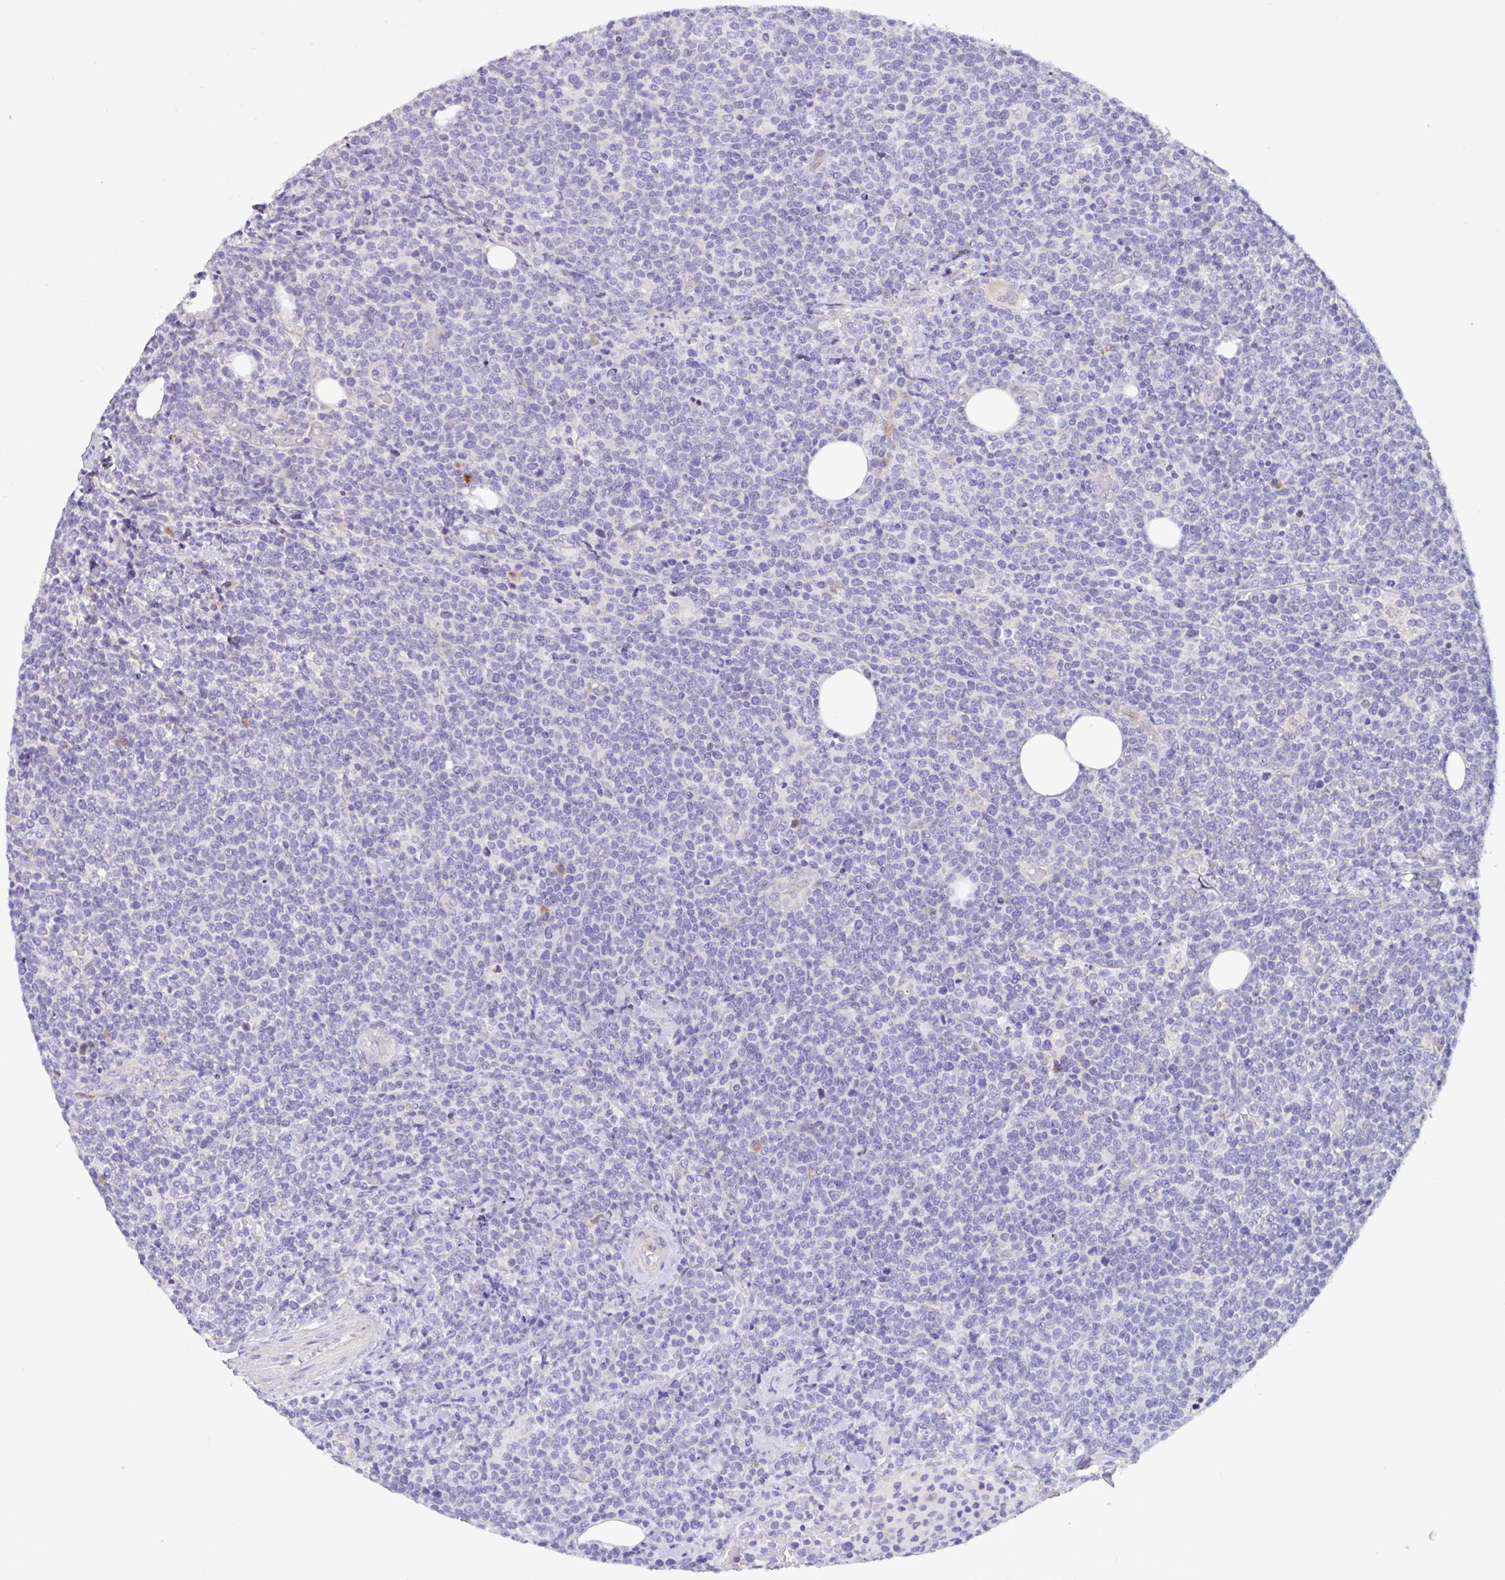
{"staining": {"intensity": "negative", "quantity": "none", "location": "none"}, "tissue": "lymphoma", "cell_type": "Tumor cells", "image_type": "cancer", "snomed": [{"axis": "morphology", "description": "Malignant lymphoma, non-Hodgkin's type, High grade"}, {"axis": "topography", "description": "Lymph node"}], "caption": "Lymphoma was stained to show a protein in brown. There is no significant expression in tumor cells.", "gene": "DSC3", "patient": {"sex": "male", "age": 61}}